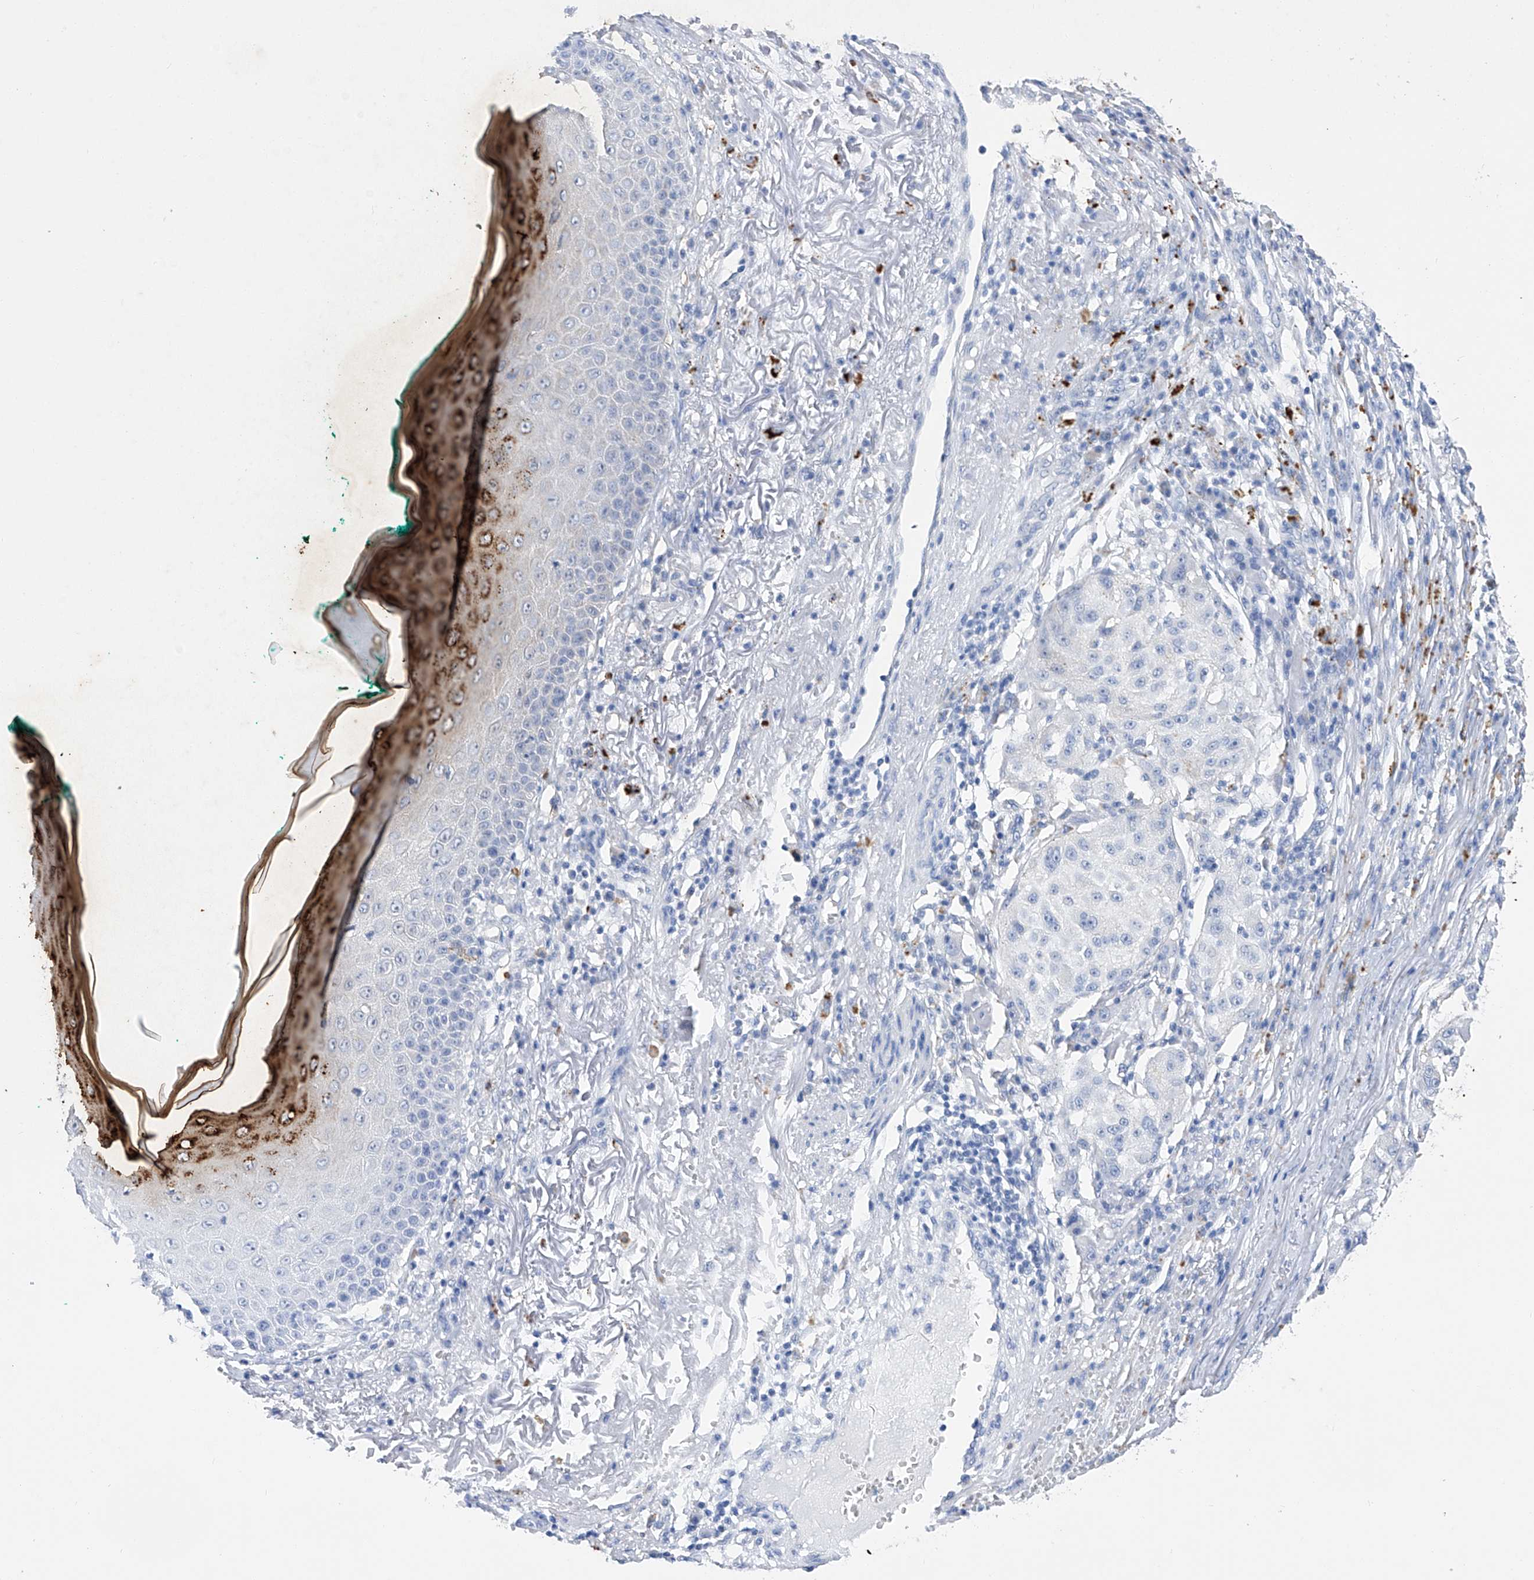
{"staining": {"intensity": "negative", "quantity": "none", "location": "none"}, "tissue": "melanoma", "cell_type": "Tumor cells", "image_type": "cancer", "snomed": [{"axis": "morphology", "description": "Necrosis, NOS"}, {"axis": "morphology", "description": "Malignant melanoma, NOS"}, {"axis": "topography", "description": "Skin"}], "caption": "Immunohistochemistry of melanoma reveals no expression in tumor cells.", "gene": "FLG", "patient": {"sex": "female", "age": 87}}